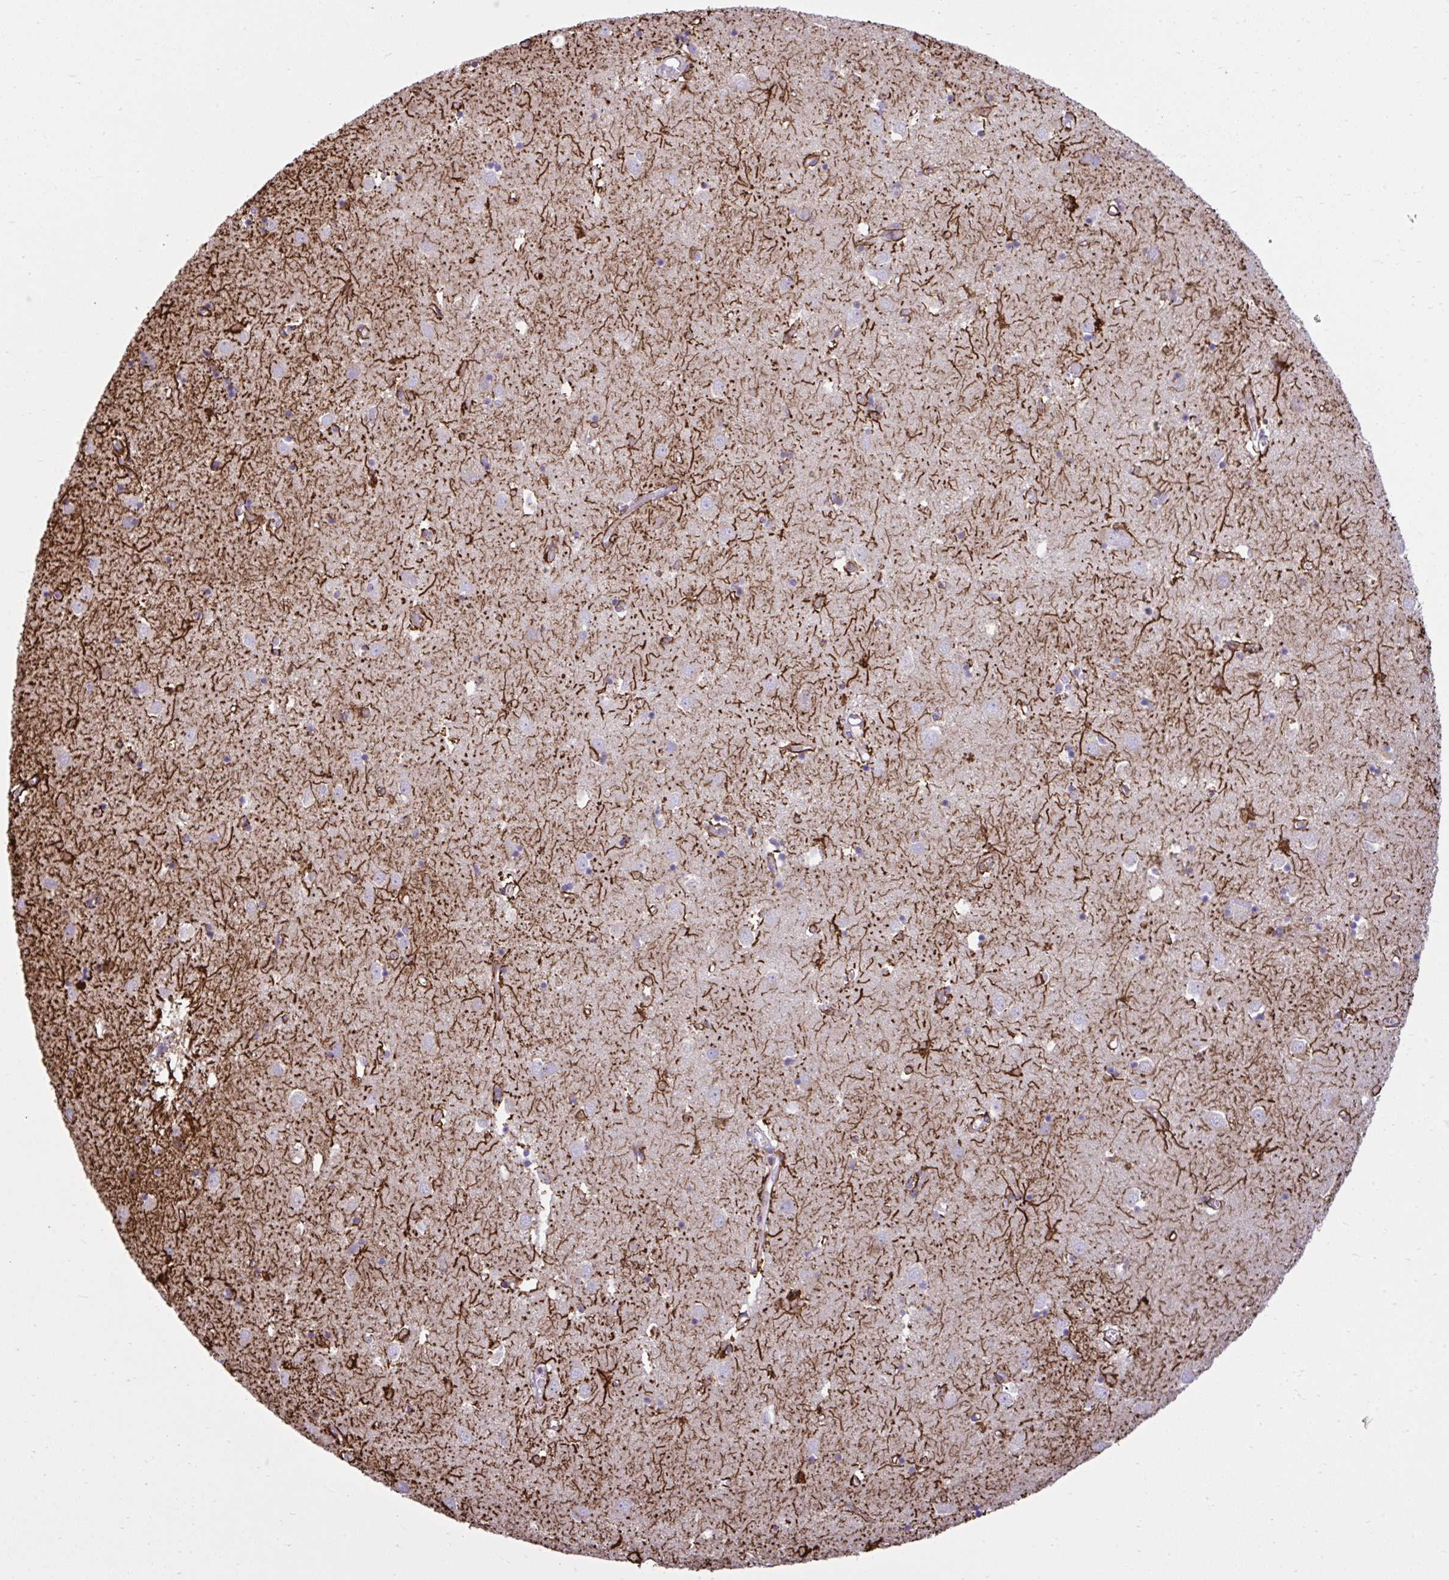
{"staining": {"intensity": "negative", "quantity": "none", "location": "none"}, "tissue": "caudate", "cell_type": "Glial cells", "image_type": "normal", "snomed": [{"axis": "morphology", "description": "Normal tissue, NOS"}, {"axis": "topography", "description": "Lateral ventricle wall"}], "caption": "Unremarkable caudate was stained to show a protein in brown. There is no significant staining in glial cells.", "gene": "CYP20A1", "patient": {"sex": "male", "age": 70}}